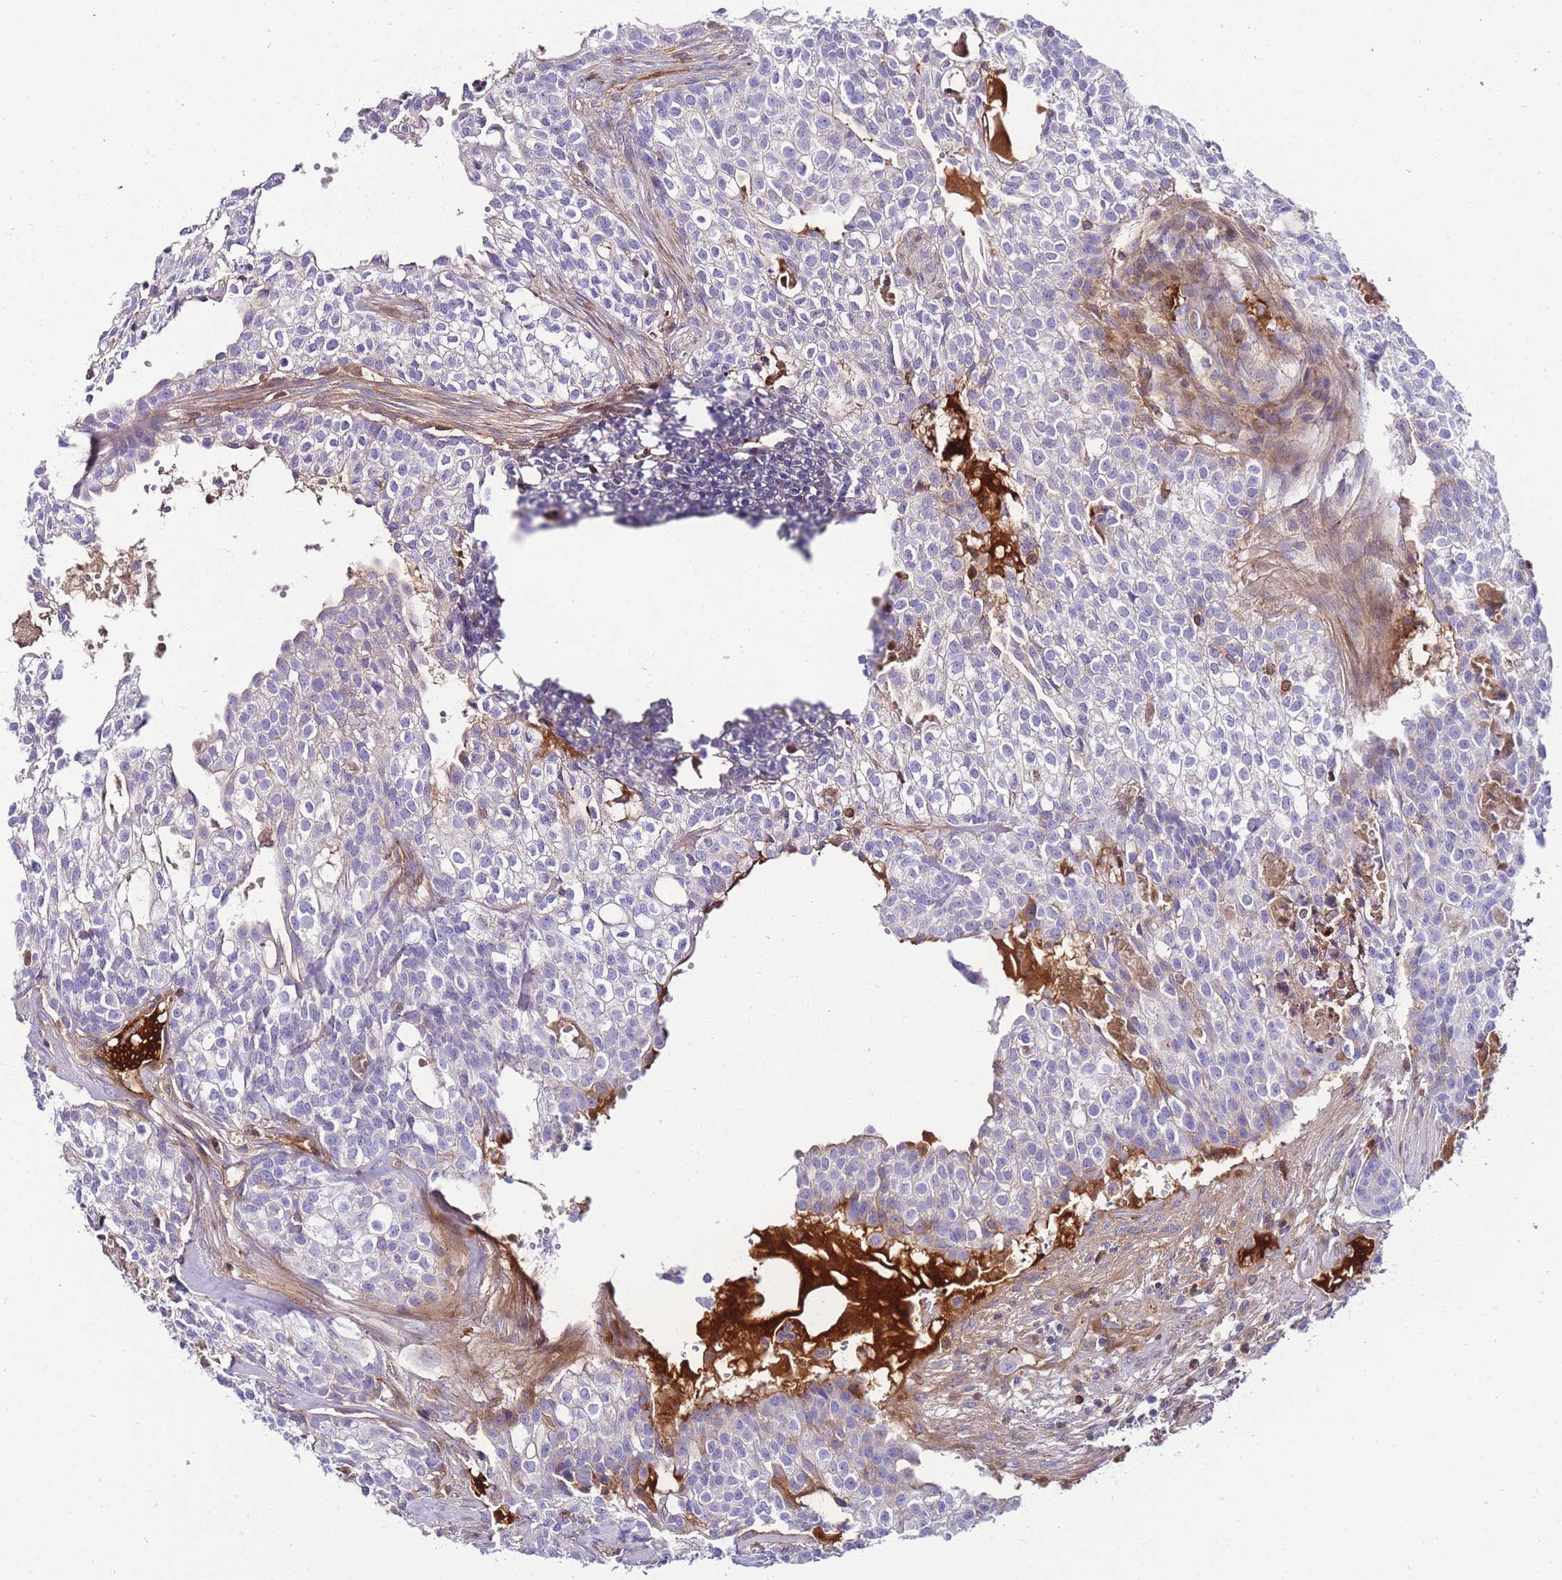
{"staining": {"intensity": "moderate", "quantity": "<25%", "location": "cytoplasmic/membranous"}, "tissue": "head and neck cancer", "cell_type": "Tumor cells", "image_type": "cancer", "snomed": [{"axis": "morphology", "description": "Adenocarcinoma, NOS"}, {"axis": "topography", "description": "Head-Neck"}], "caption": "About <25% of tumor cells in human head and neck cancer (adenocarcinoma) demonstrate moderate cytoplasmic/membranous protein positivity as visualized by brown immunohistochemical staining.", "gene": "FBN3", "patient": {"sex": "male", "age": 81}}